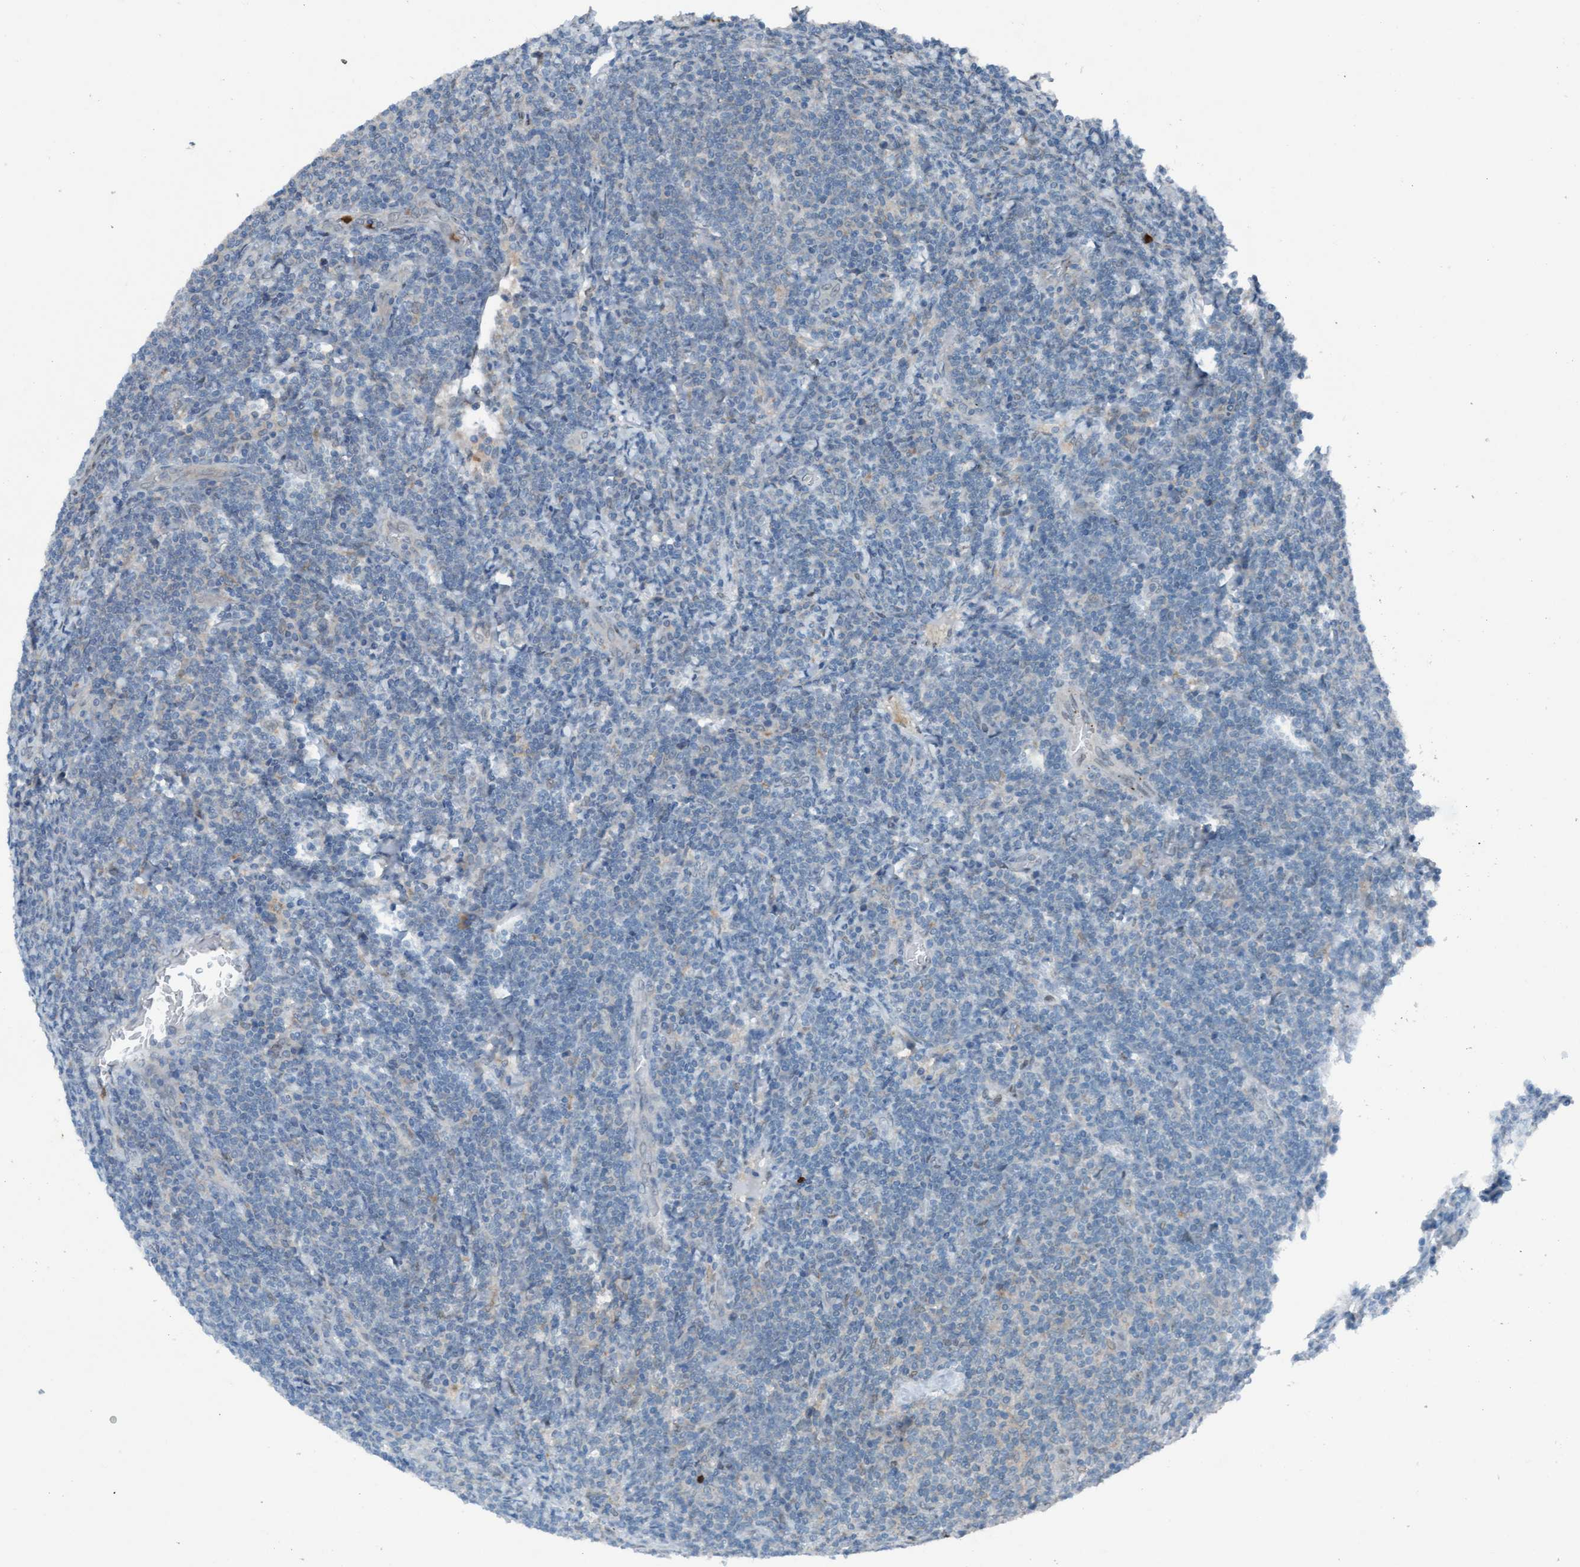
{"staining": {"intensity": "negative", "quantity": "none", "location": "none"}, "tissue": "lymphoma", "cell_type": "Tumor cells", "image_type": "cancer", "snomed": [{"axis": "morphology", "description": "Malignant lymphoma, non-Hodgkin's type, Low grade"}, {"axis": "topography", "description": "Lymph node"}], "caption": "Micrograph shows no protein staining in tumor cells of lymphoma tissue.", "gene": "PLXNB2", "patient": {"sex": "male", "age": 66}}